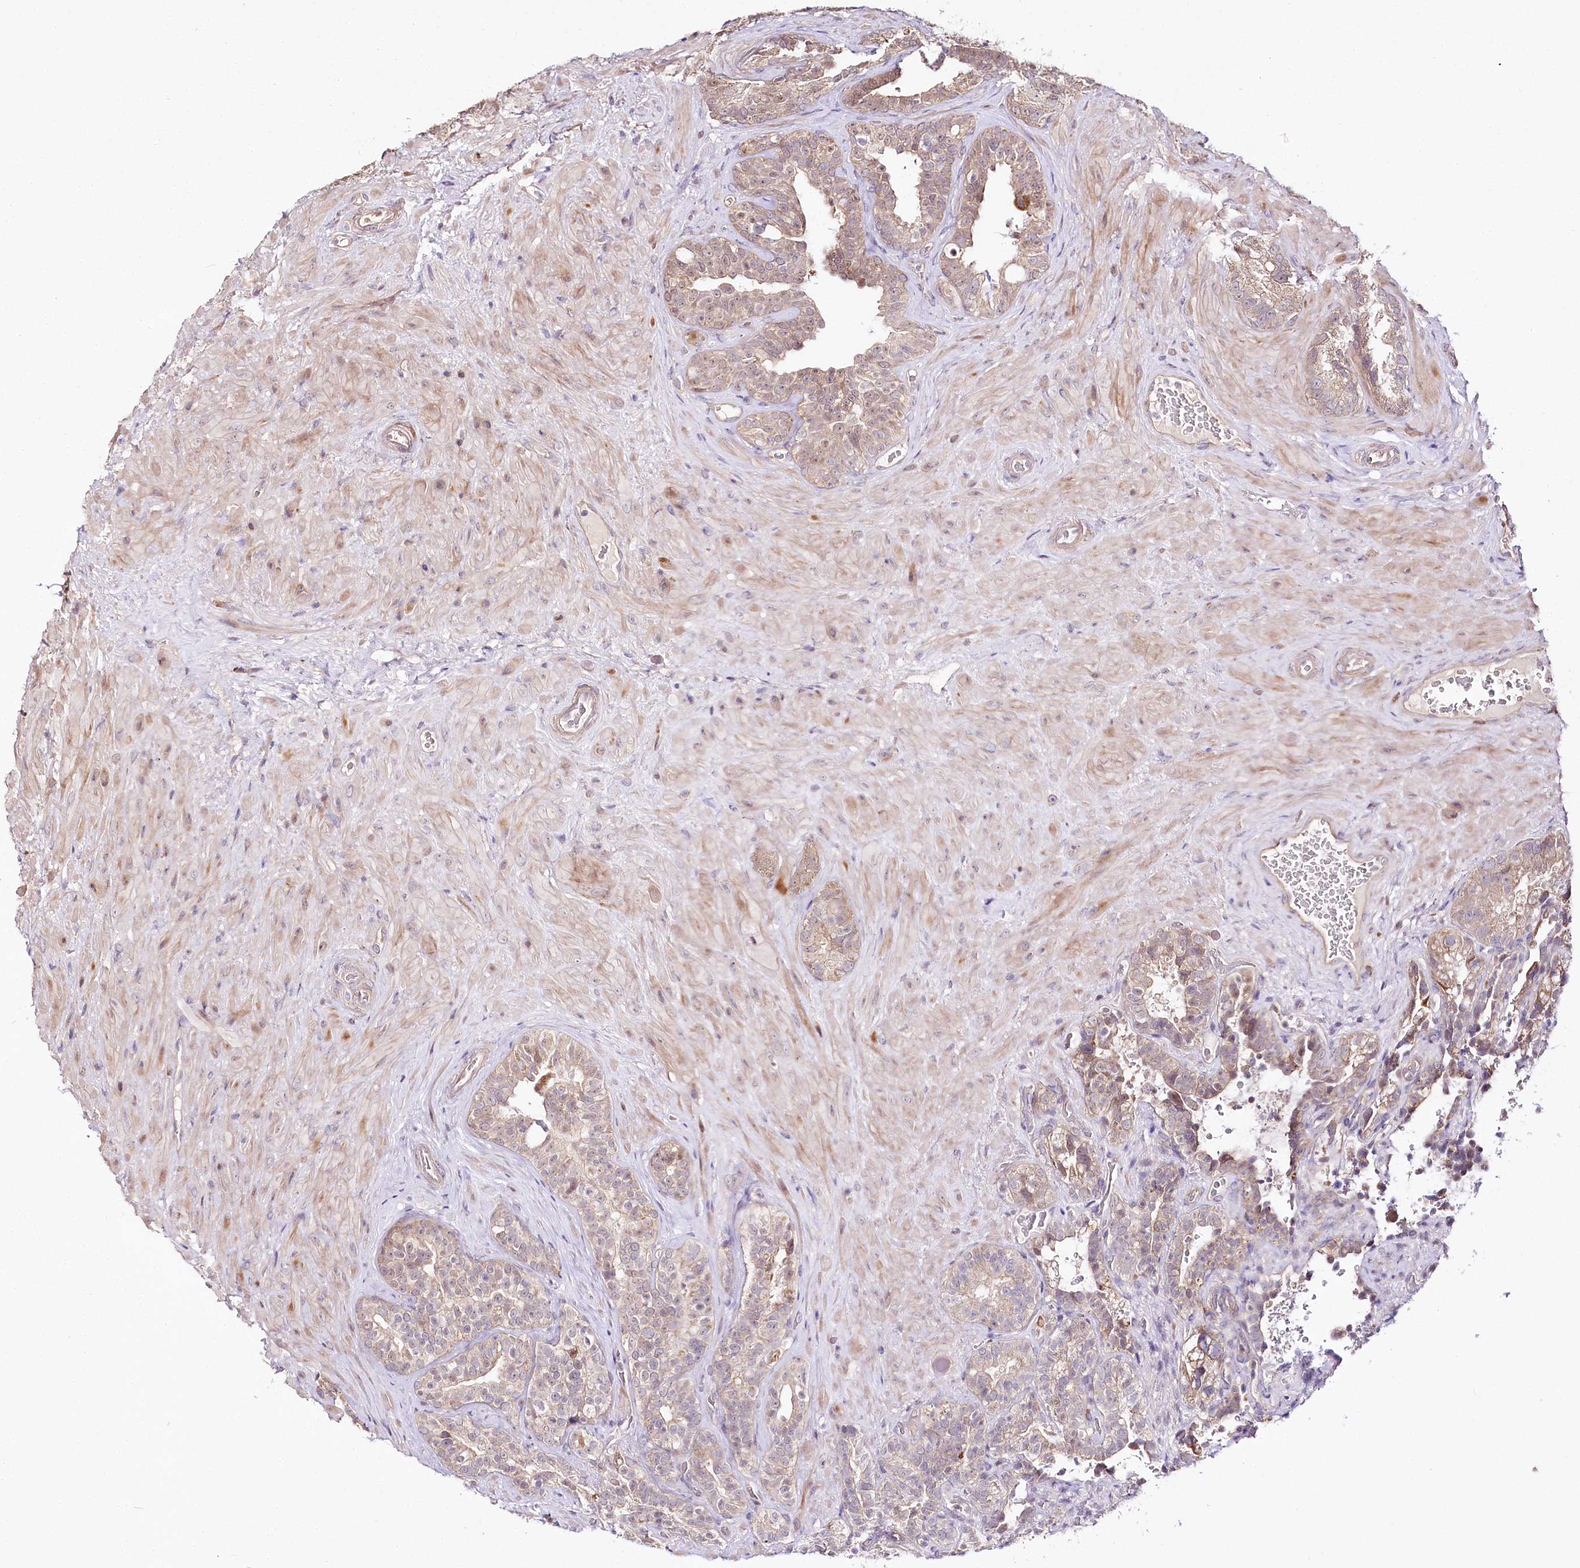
{"staining": {"intensity": "weak", "quantity": ">75%", "location": "cytoplasmic/membranous"}, "tissue": "seminal vesicle", "cell_type": "Glandular cells", "image_type": "normal", "snomed": [{"axis": "morphology", "description": "Normal tissue, NOS"}, {"axis": "topography", "description": "Seminal veicle"}, {"axis": "topography", "description": "Peripheral nerve tissue"}], "caption": "Normal seminal vesicle exhibits weak cytoplasmic/membranous expression in about >75% of glandular cells, visualized by immunohistochemistry.", "gene": "ZNF226", "patient": {"sex": "male", "age": 67}}